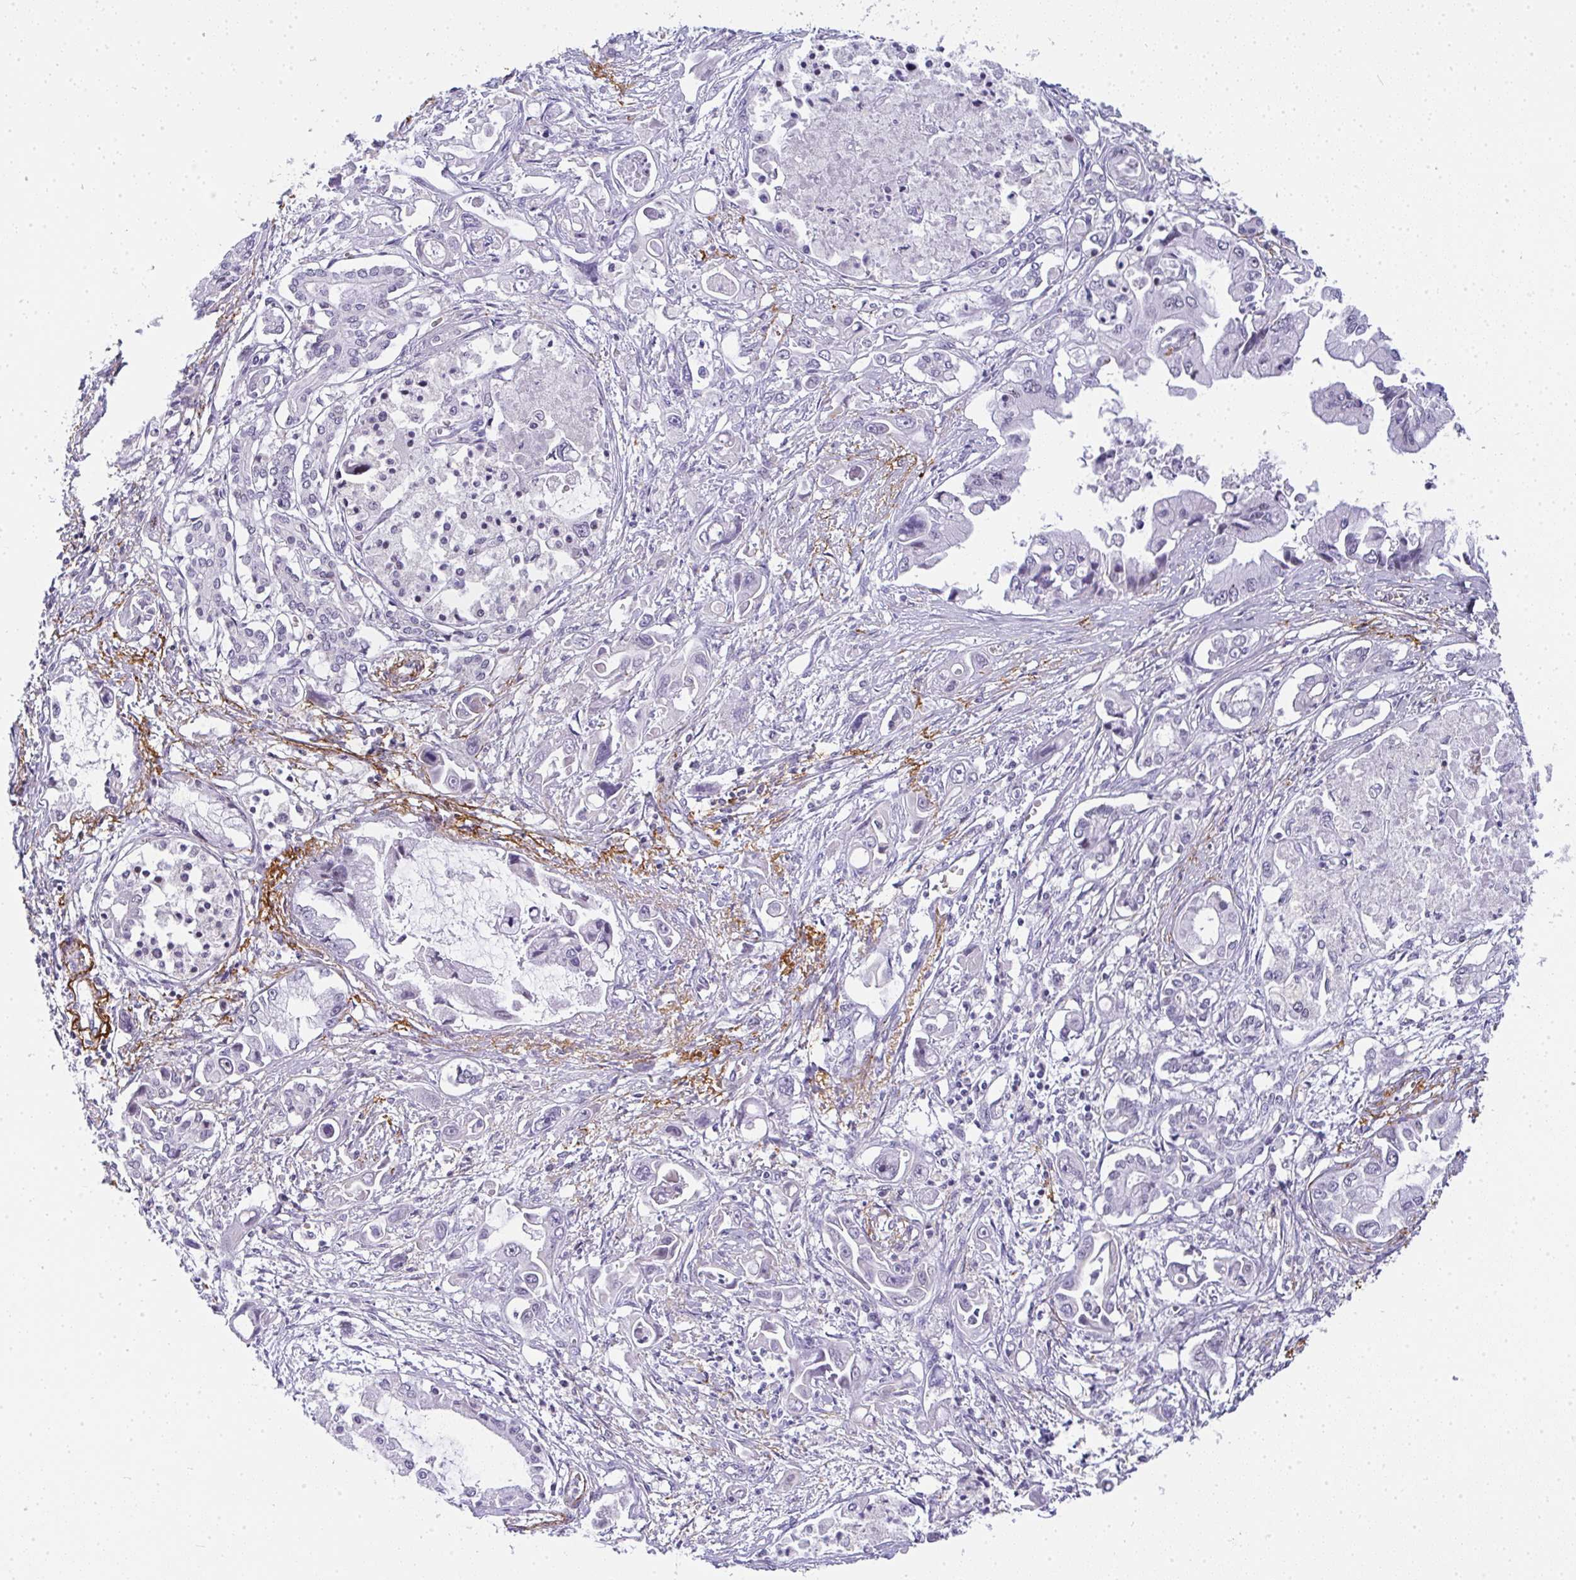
{"staining": {"intensity": "negative", "quantity": "none", "location": "none"}, "tissue": "pancreatic cancer", "cell_type": "Tumor cells", "image_type": "cancer", "snomed": [{"axis": "morphology", "description": "Adenocarcinoma, NOS"}, {"axis": "topography", "description": "Pancreas"}], "caption": "A photomicrograph of human pancreatic cancer is negative for staining in tumor cells.", "gene": "TNMD", "patient": {"sex": "male", "age": 84}}